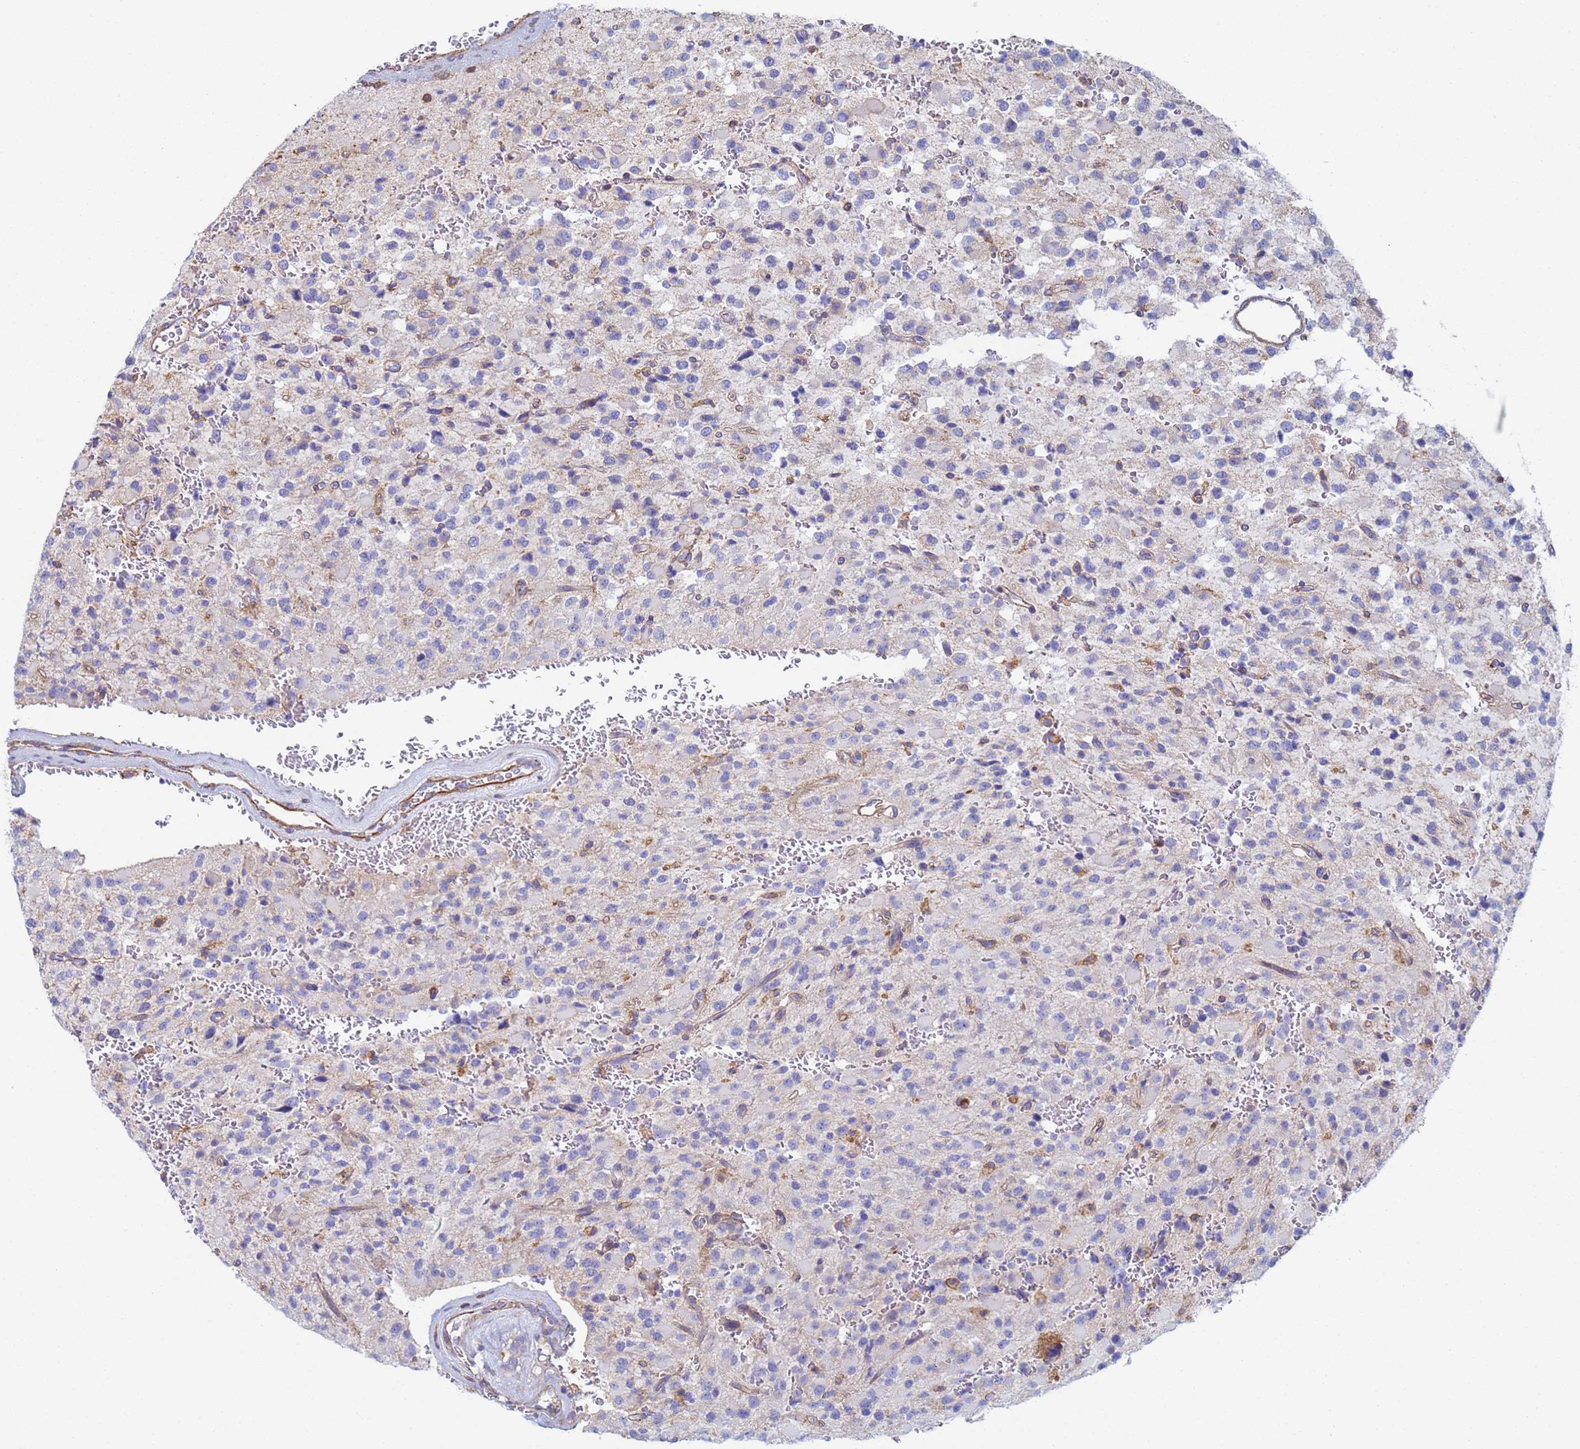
{"staining": {"intensity": "negative", "quantity": "none", "location": "none"}, "tissue": "glioma", "cell_type": "Tumor cells", "image_type": "cancer", "snomed": [{"axis": "morphology", "description": "Glioma, malignant, High grade"}, {"axis": "topography", "description": "Brain"}], "caption": "There is no significant expression in tumor cells of malignant glioma (high-grade).", "gene": "ZNG1B", "patient": {"sex": "male", "age": 34}}